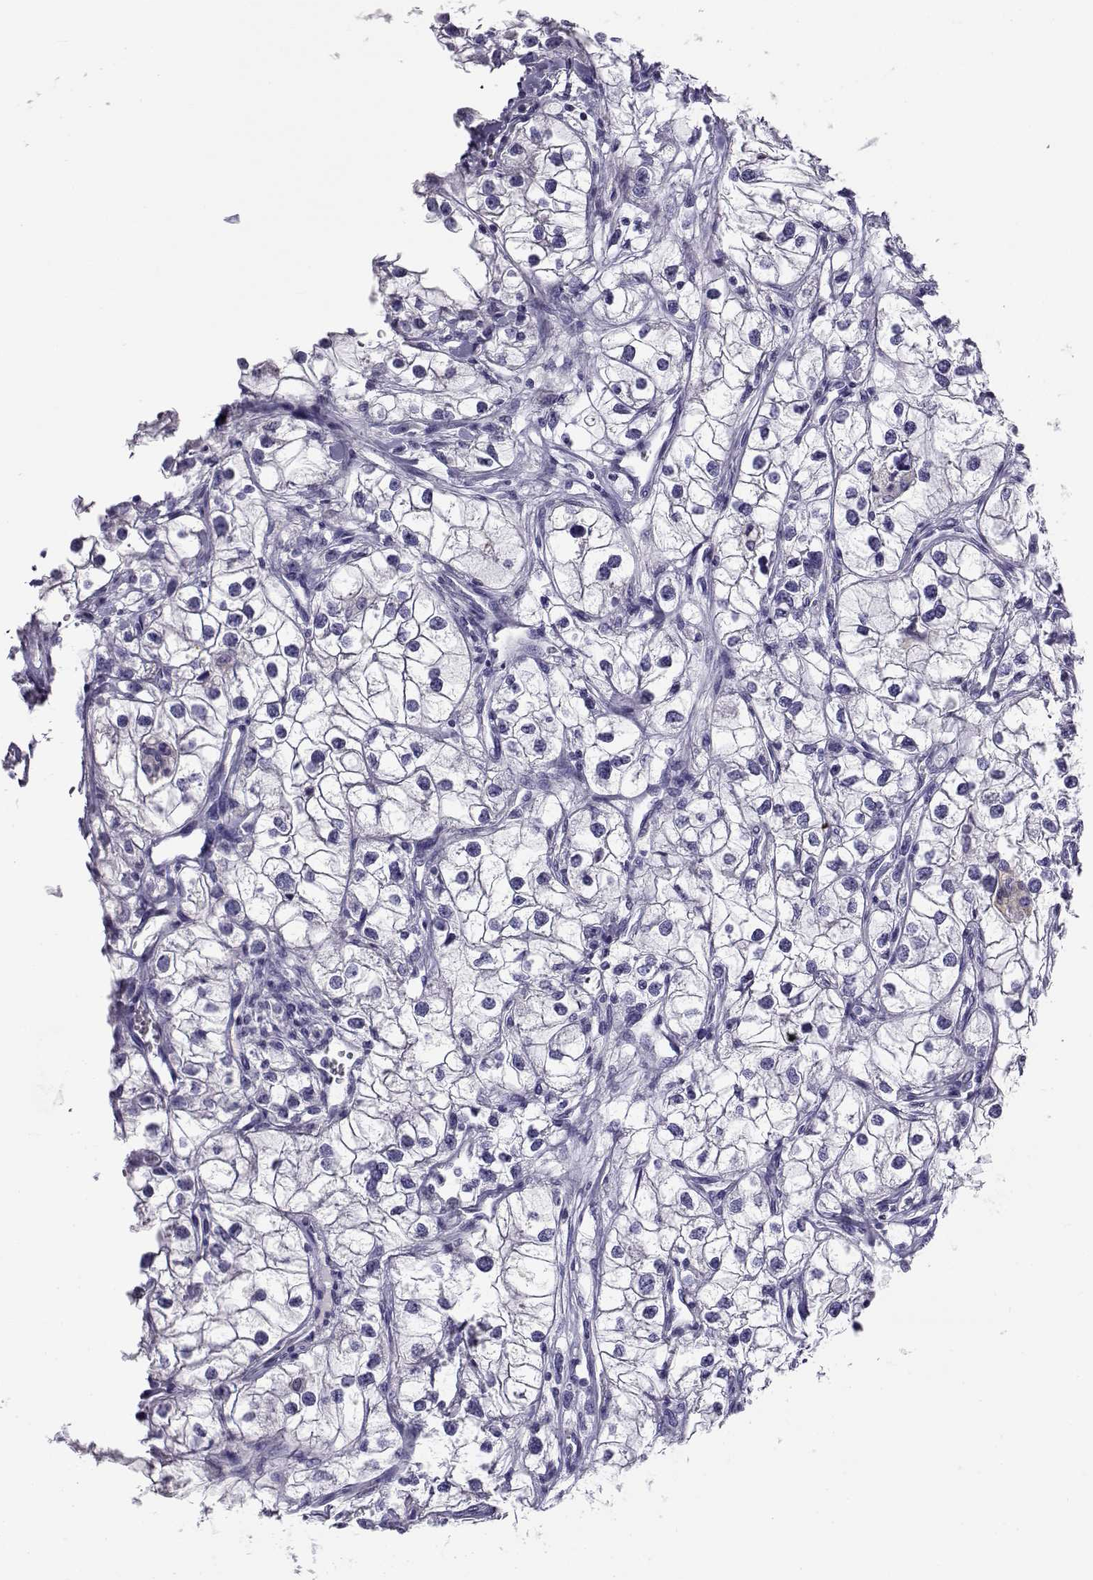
{"staining": {"intensity": "negative", "quantity": "none", "location": "none"}, "tissue": "renal cancer", "cell_type": "Tumor cells", "image_type": "cancer", "snomed": [{"axis": "morphology", "description": "Adenocarcinoma, NOS"}, {"axis": "topography", "description": "Kidney"}], "caption": "High power microscopy micrograph of an immunohistochemistry histopathology image of renal cancer, revealing no significant staining in tumor cells. (Brightfield microscopy of DAB (3,3'-diaminobenzidine) IHC at high magnification).", "gene": "RHOXF2", "patient": {"sex": "male", "age": 59}}